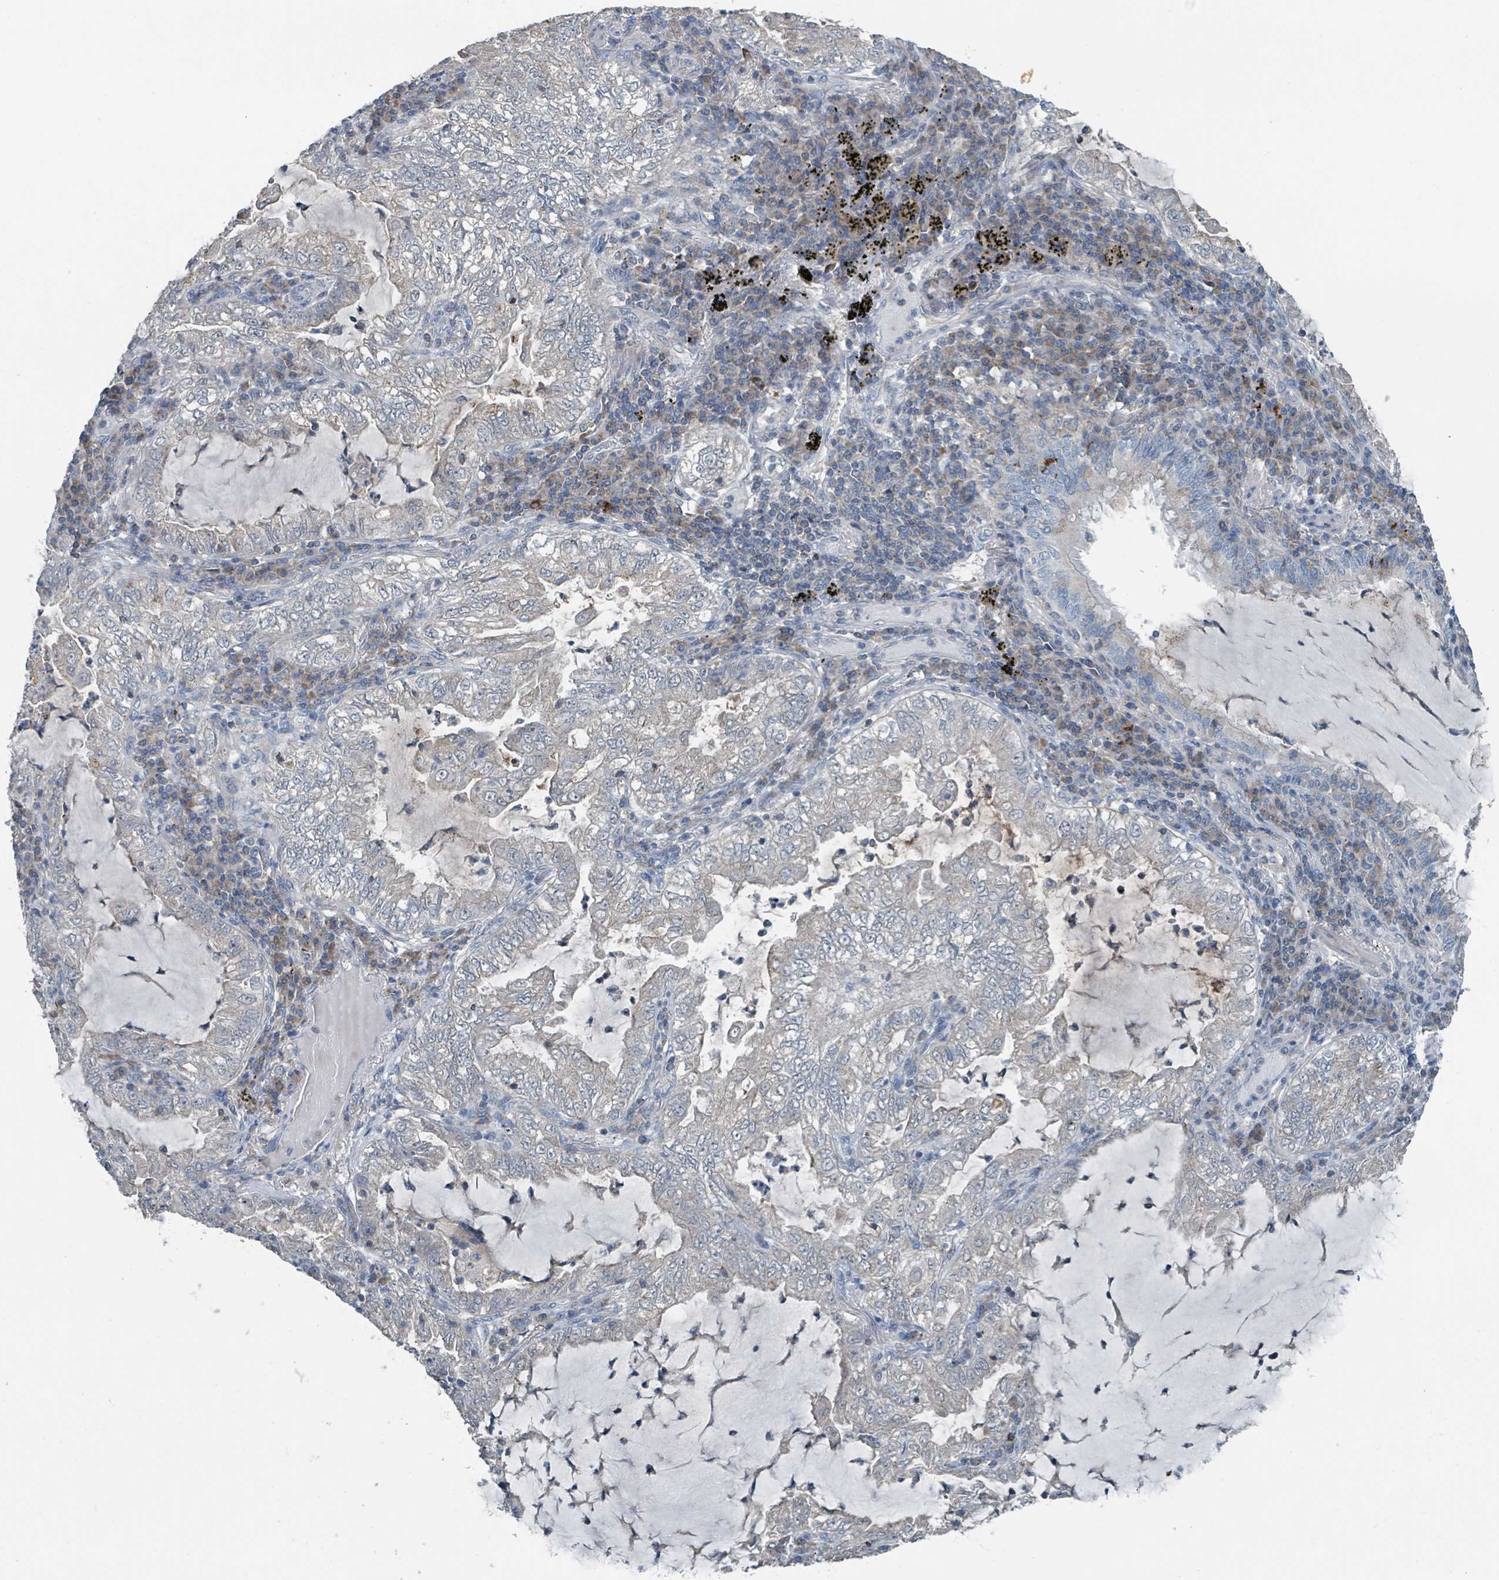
{"staining": {"intensity": "negative", "quantity": "none", "location": "none"}, "tissue": "lung cancer", "cell_type": "Tumor cells", "image_type": "cancer", "snomed": [{"axis": "morphology", "description": "Adenocarcinoma, NOS"}, {"axis": "topography", "description": "Lung"}], "caption": "A histopathology image of human adenocarcinoma (lung) is negative for staining in tumor cells.", "gene": "ACBD4", "patient": {"sex": "female", "age": 73}}